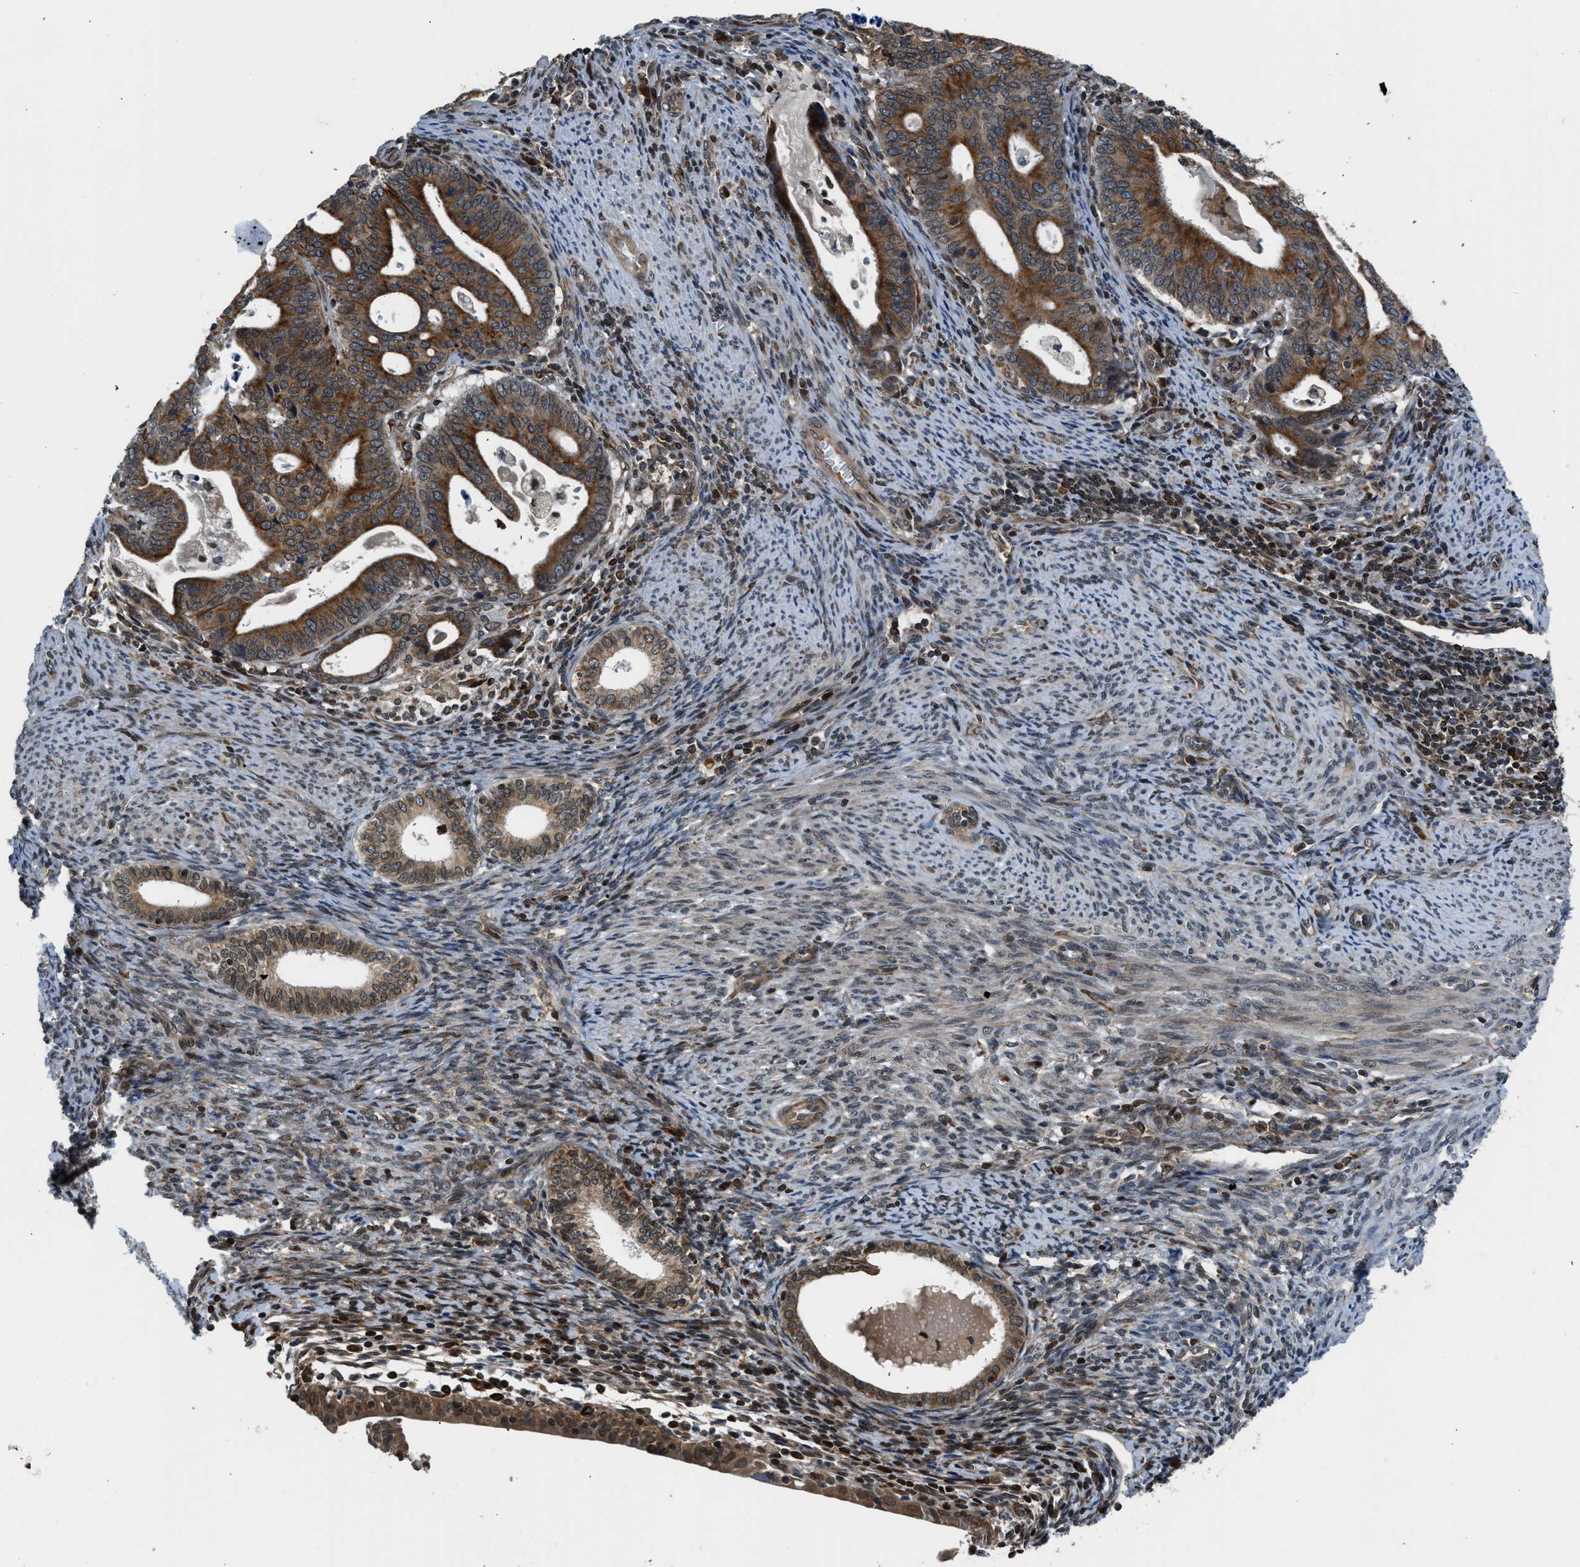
{"staining": {"intensity": "strong", "quantity": ">75%", "location": "cytoplasmic/membranous"}, "tissue": "endometrial cancer", "cell_type": "Tumor cells", "image_type": "cancer", "snomed": [{"axis": "morphology", "description": "Adenocarcinoma, NOS"}, {"axis": "topography", "description": "Uterus"}], "caption": "Endometrial cancer (adenocarcinoma) stained with a brown dye displays strong cytoplasmic/membranous positive staining in approximately >75% of tumor cells.", "gene": "RETREG3", "patient": {"sex": "female", "age": 83}}